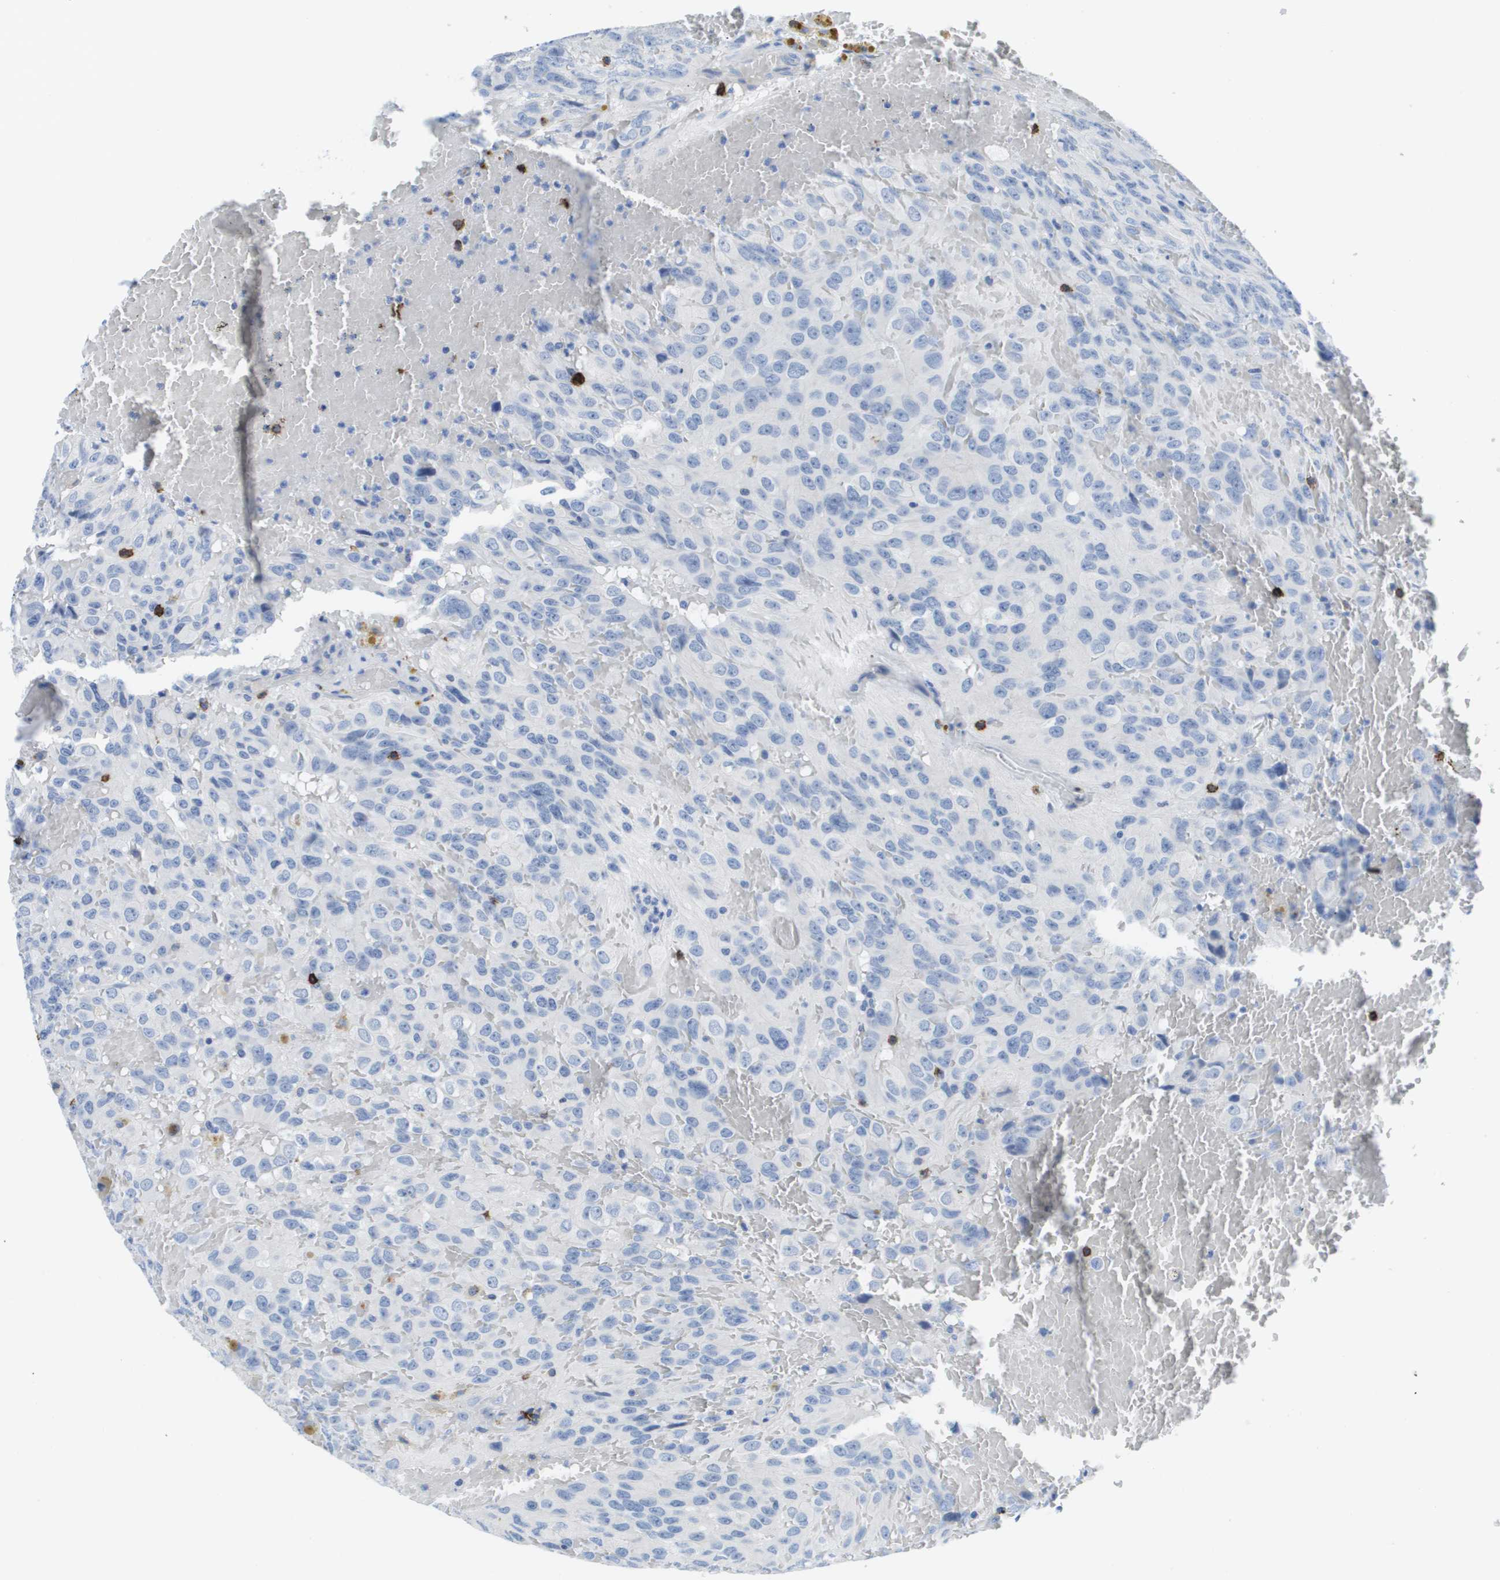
{"staining": {"intensity": "negative", "quantity": "none", "location": "none"}, "tissue": "glioma", "cell_type": "Tumor cells", "image_type": "cancer", "snomed": [{"axis": "morphology", "description": "Glioma, malignant, High grade"}, {"axis": "topography", "description": "Brain"}], "caption": "DAB (3,3'-diaminobenzidine) immunohistochemical staining of high-grade glioma (malignant) reveals no significant staining in tumor cells. (DAB IHC with hematoxylin counter stain).", "gene": "MS4A1", "patient": {"sex": "male", "age": 32}}